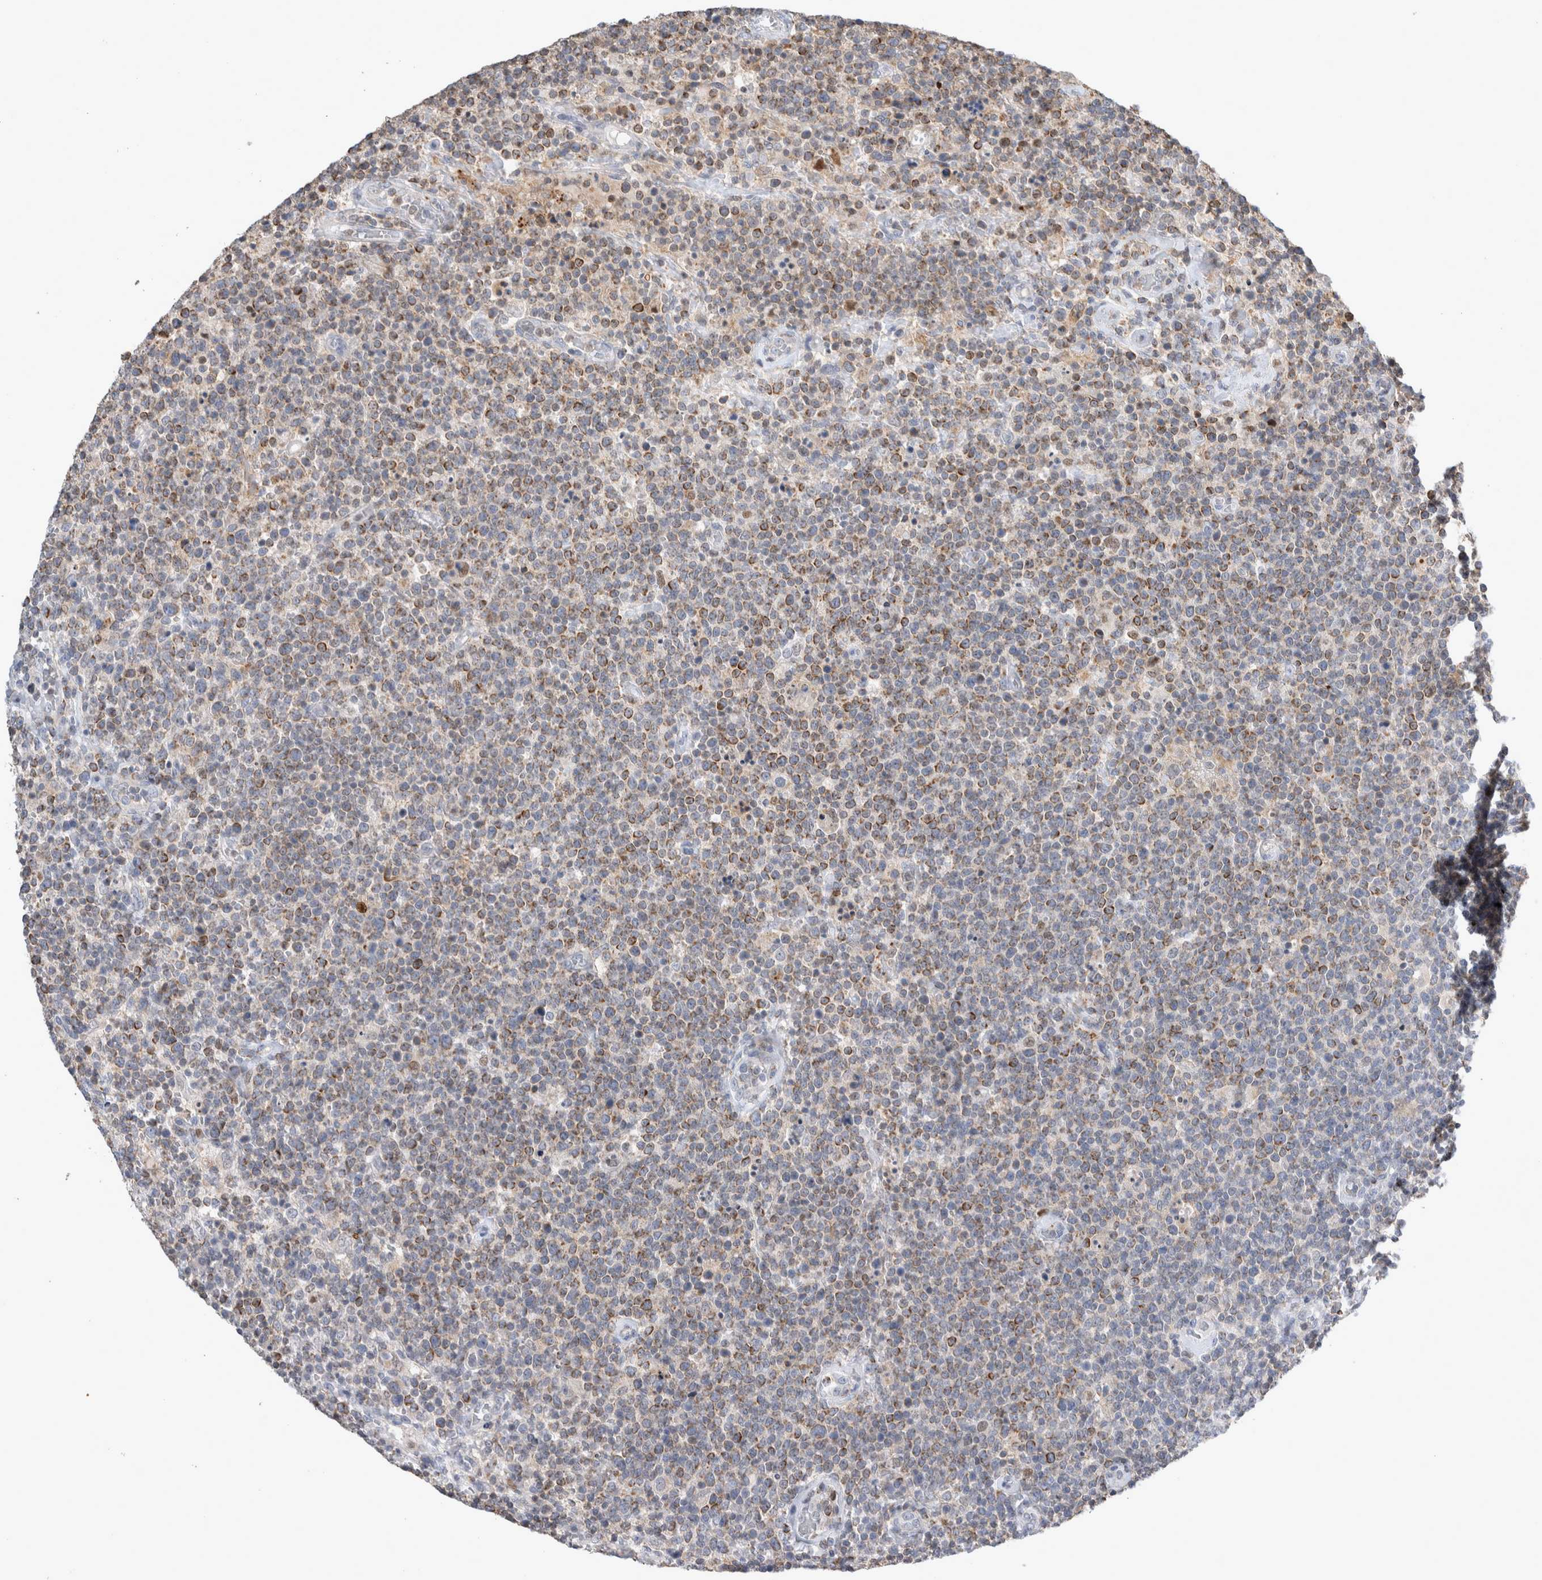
{"staining": {"intensity": "moderate", "quantity": ">75%", "location": "cytoplasmic/membranous"}, "tissue": "lymphoma", "cell_type": "Tumor cells", "image_type": "cancer", "snomed": [{"axis": "morphology", "description": "Malignant lymphoma, non-Hodgkin's type, High grade"}, {"axis": "topography", "description": "Lymph node"}], "caption": "Lymphoma stained for a protein displays moderate cytoplasmic/membranous positivity in tumor cells.", "gene": "AGMAT", "patient": {"sex": "male", "age": 61}}